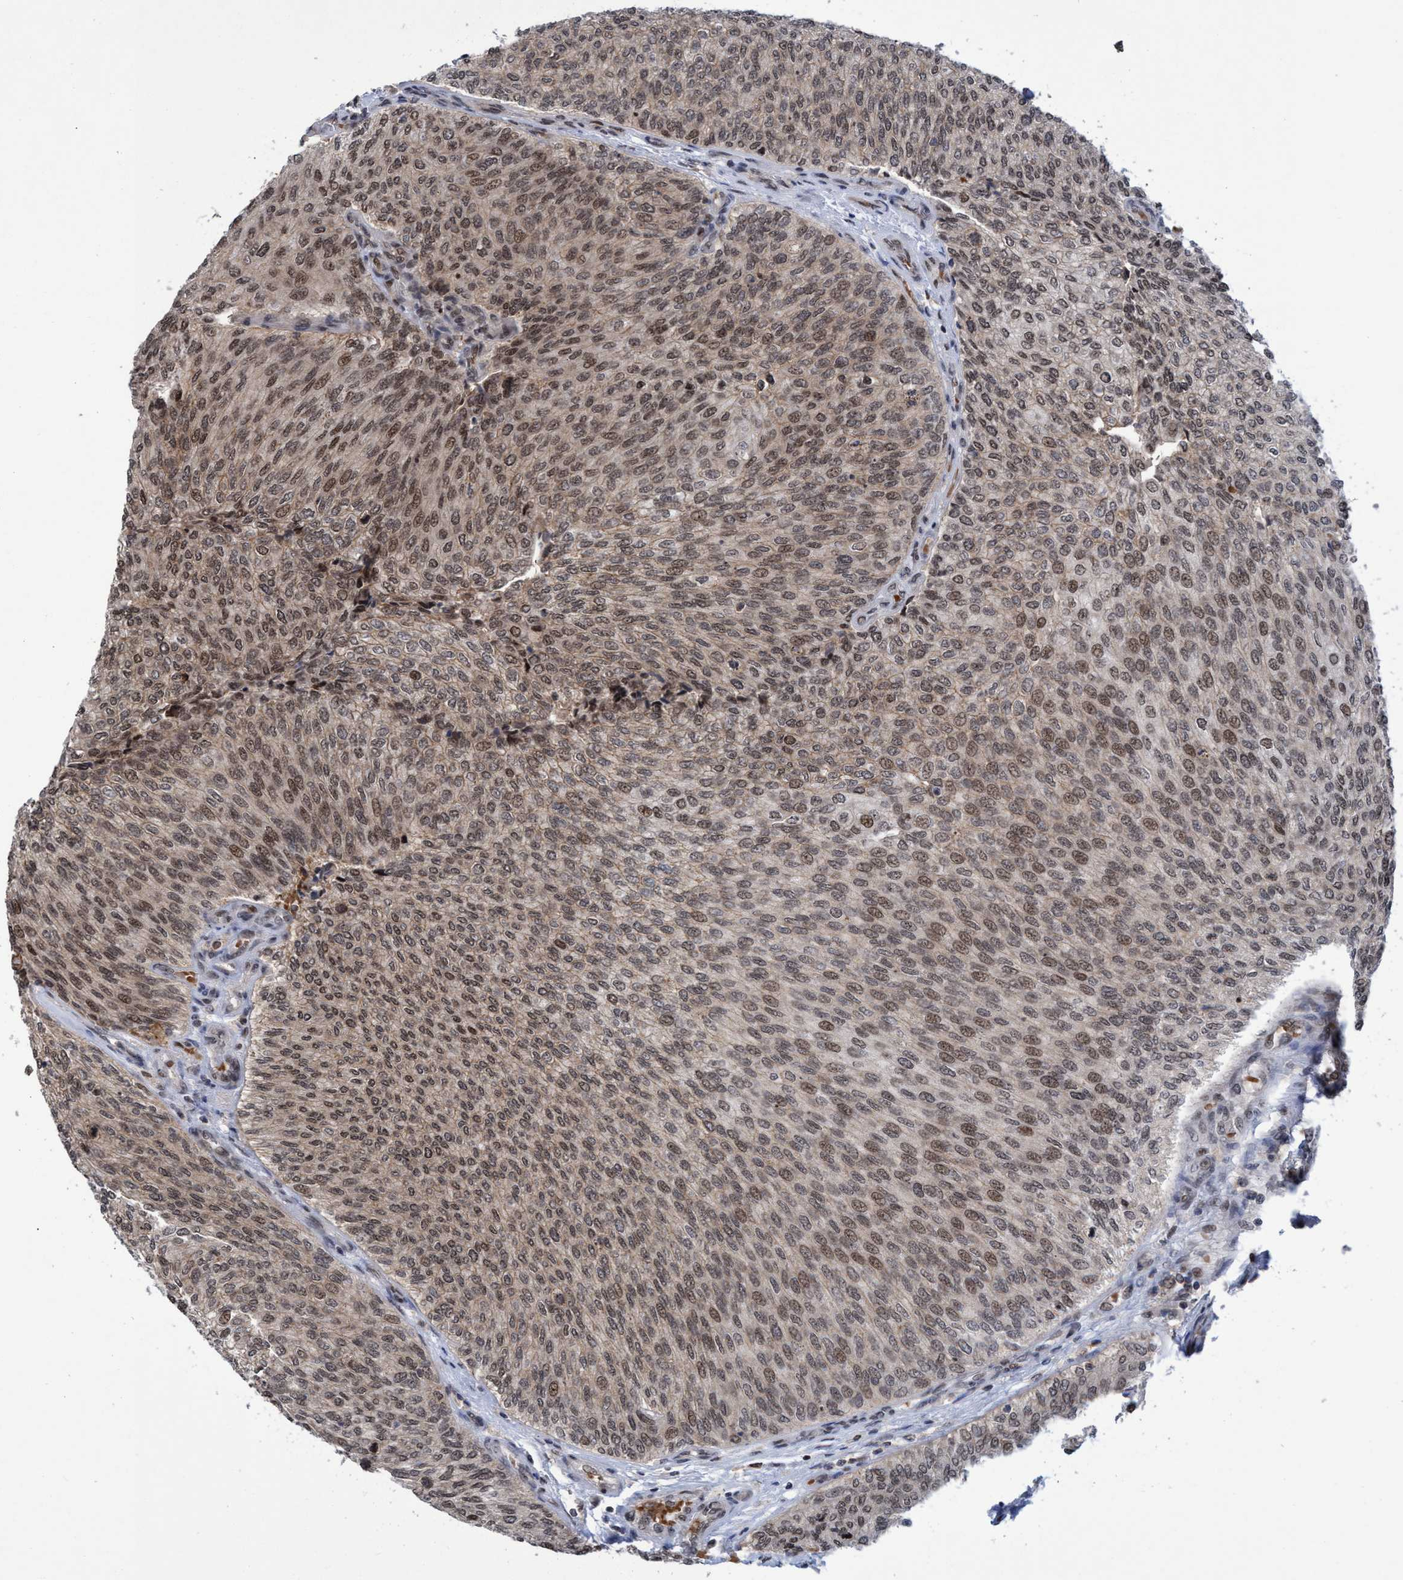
{"staining": {"intensity": "moderate", "quantity": ">75%", "location": "cytoplasmic/membranous,nuclear"}, "tissue": "urothelial cancer", "cell_type": "Tumor cells", "image_type": "cancer", "snomed": [{"axis": "morphology", "description": "Urothelial carcinoma, Low grade"}, {"axis": "topography", "description": "Urinary bladder"}], "caption": "Protein expression analysis of urothelial cancer shows moderate cytoplasmic/membranous and nuclear positivity in about >75% of tumor cells.", "gene": "GTF2F1", "patient": {"sex": "female", "age": 79}}